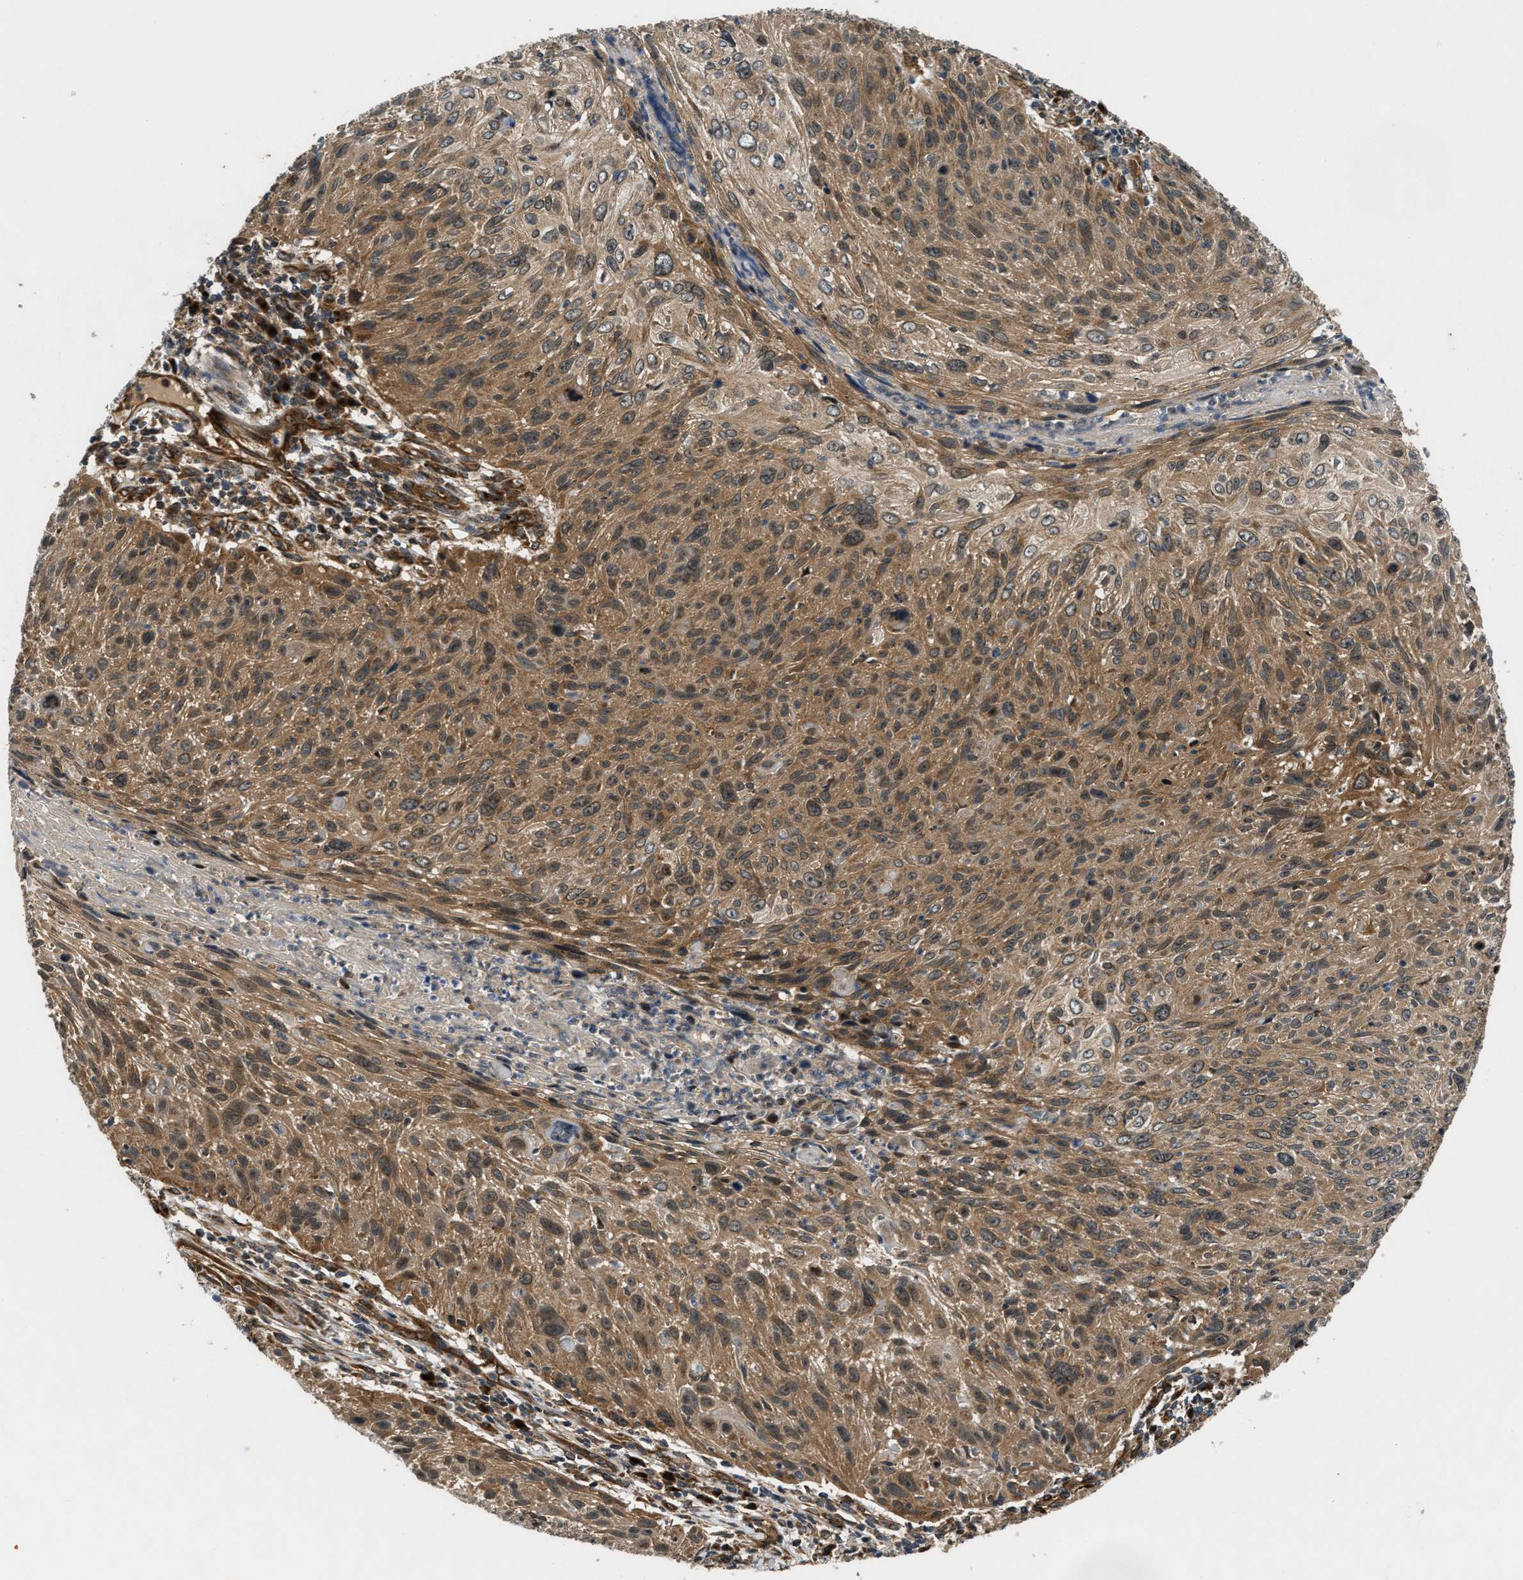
{"staining": {"intensity": "moderate", "quantity": ">75%", "location": "cytoplasmic/membranous"}, "tissue": "cervical cancer", "cell_type": "Tumor cells", "image_type": "cancer", "snomed": [{"axis": "morphology", "description": "Squamous cell carcinoma, NOS"}, {"axis": "topography", "description": "Cervix"}], "caption": "IHC staining of cervical cancer, which reveals medium levels of moderate cytoplasmic/membranous expression in about >75% of tumor cells indicating moderate cytoplasmic/membranous protein staining. The staining was performed using DAB (3,3'-diaminobenzidine) (brown) for protein detection and nuclei were counterstained in hematoxylin (blue).", "gene": "PNPLA8", "patient": {"sex": "female", "age": 51}}